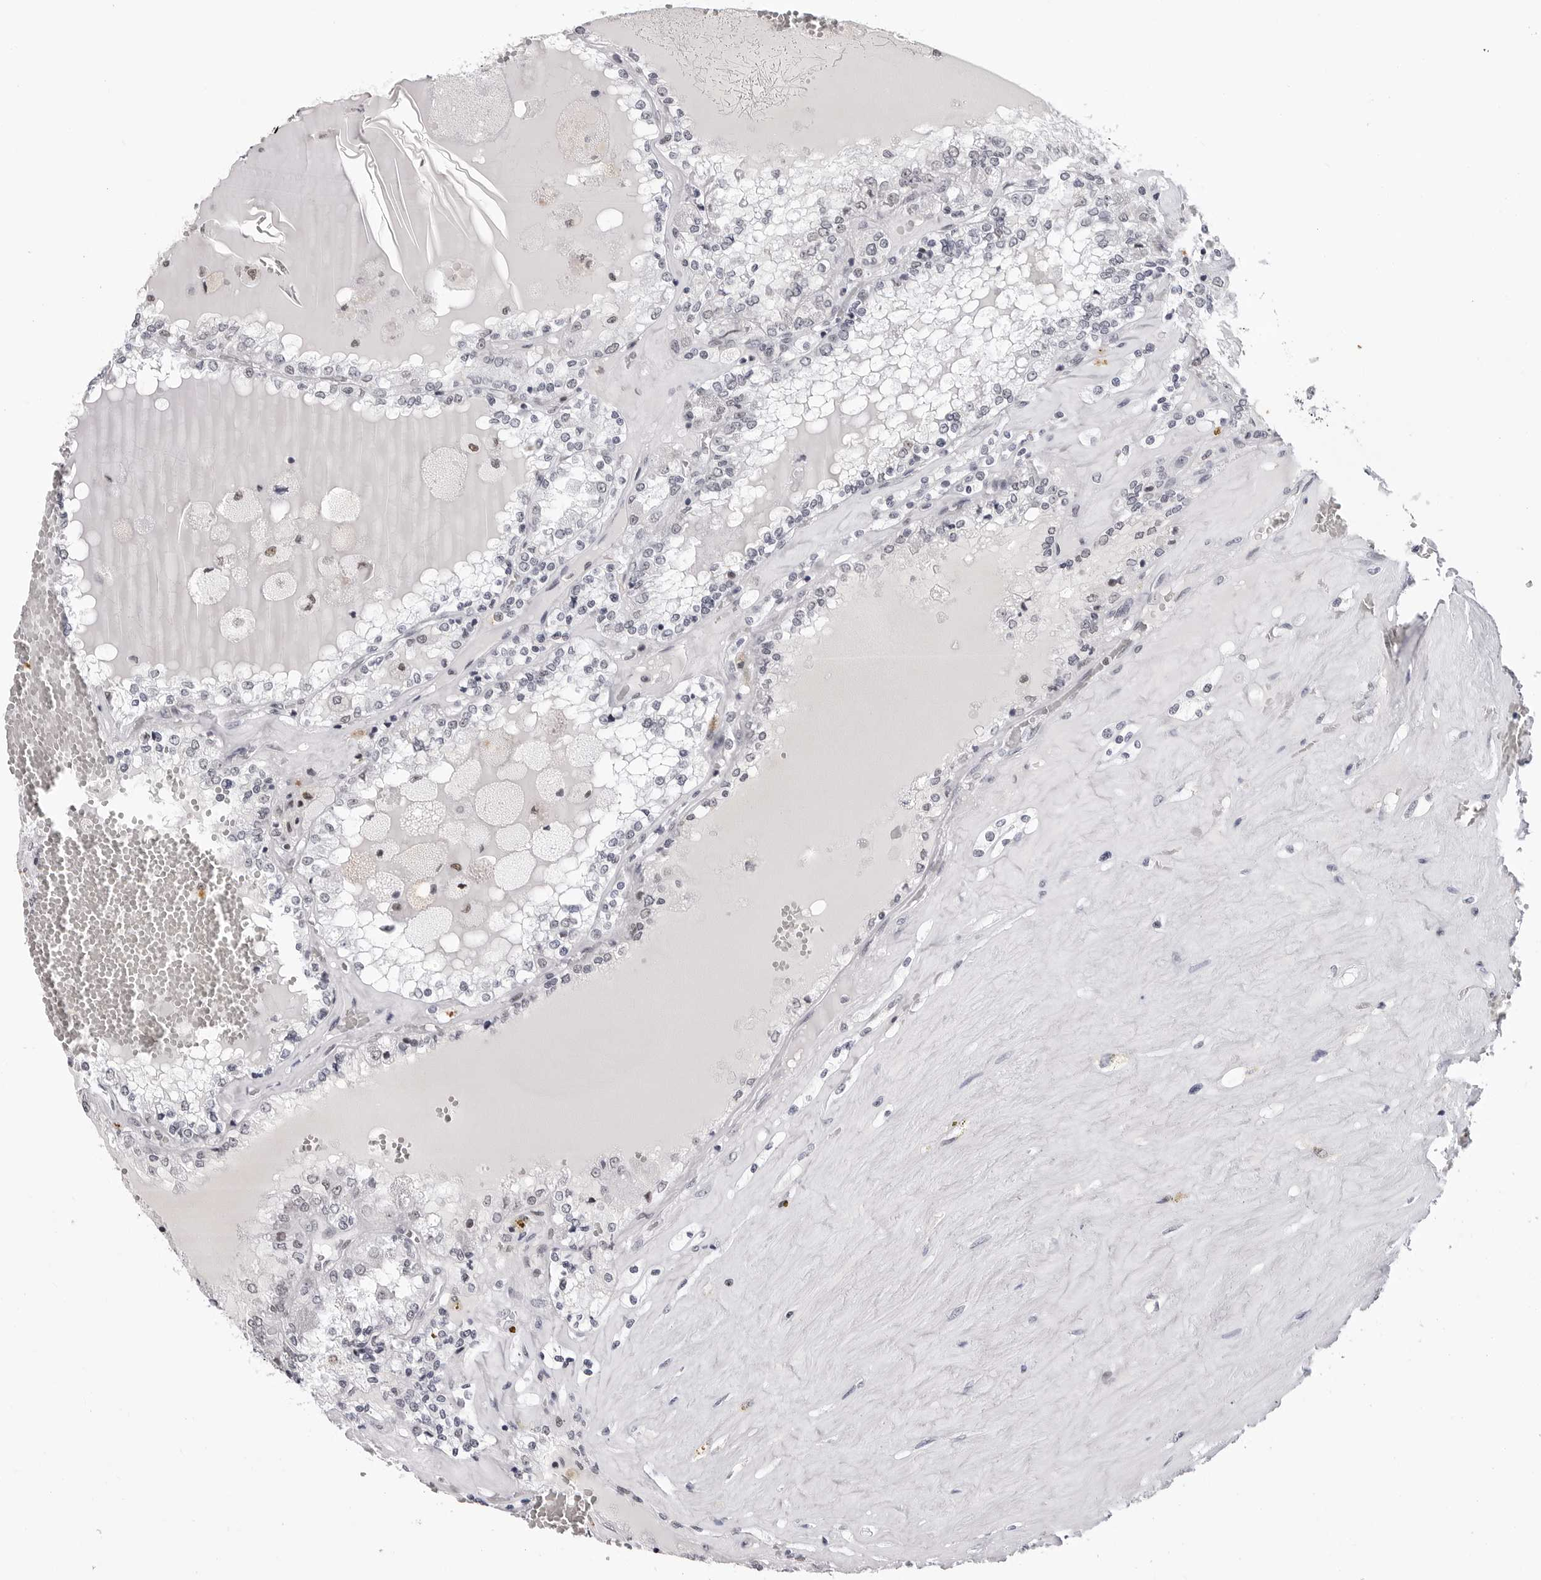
{"staining": {"intensity": "negative", "quantity": "none", "location": "none"}, "tissue": "renal cancer", "cell_type": "Tumor cells", "image_type": "cancer", "snomed": [{"axis": "morphology", "description": "Adenocarcinoma, NOS"}, {"axis": "topography", "description": "Kidney"}], "caption": "Immunohistochemistry of human renal cancer shows no staining in tumor cells.", "gene": "SF3B4", "patient": {"sex": "female", "age": 56}}